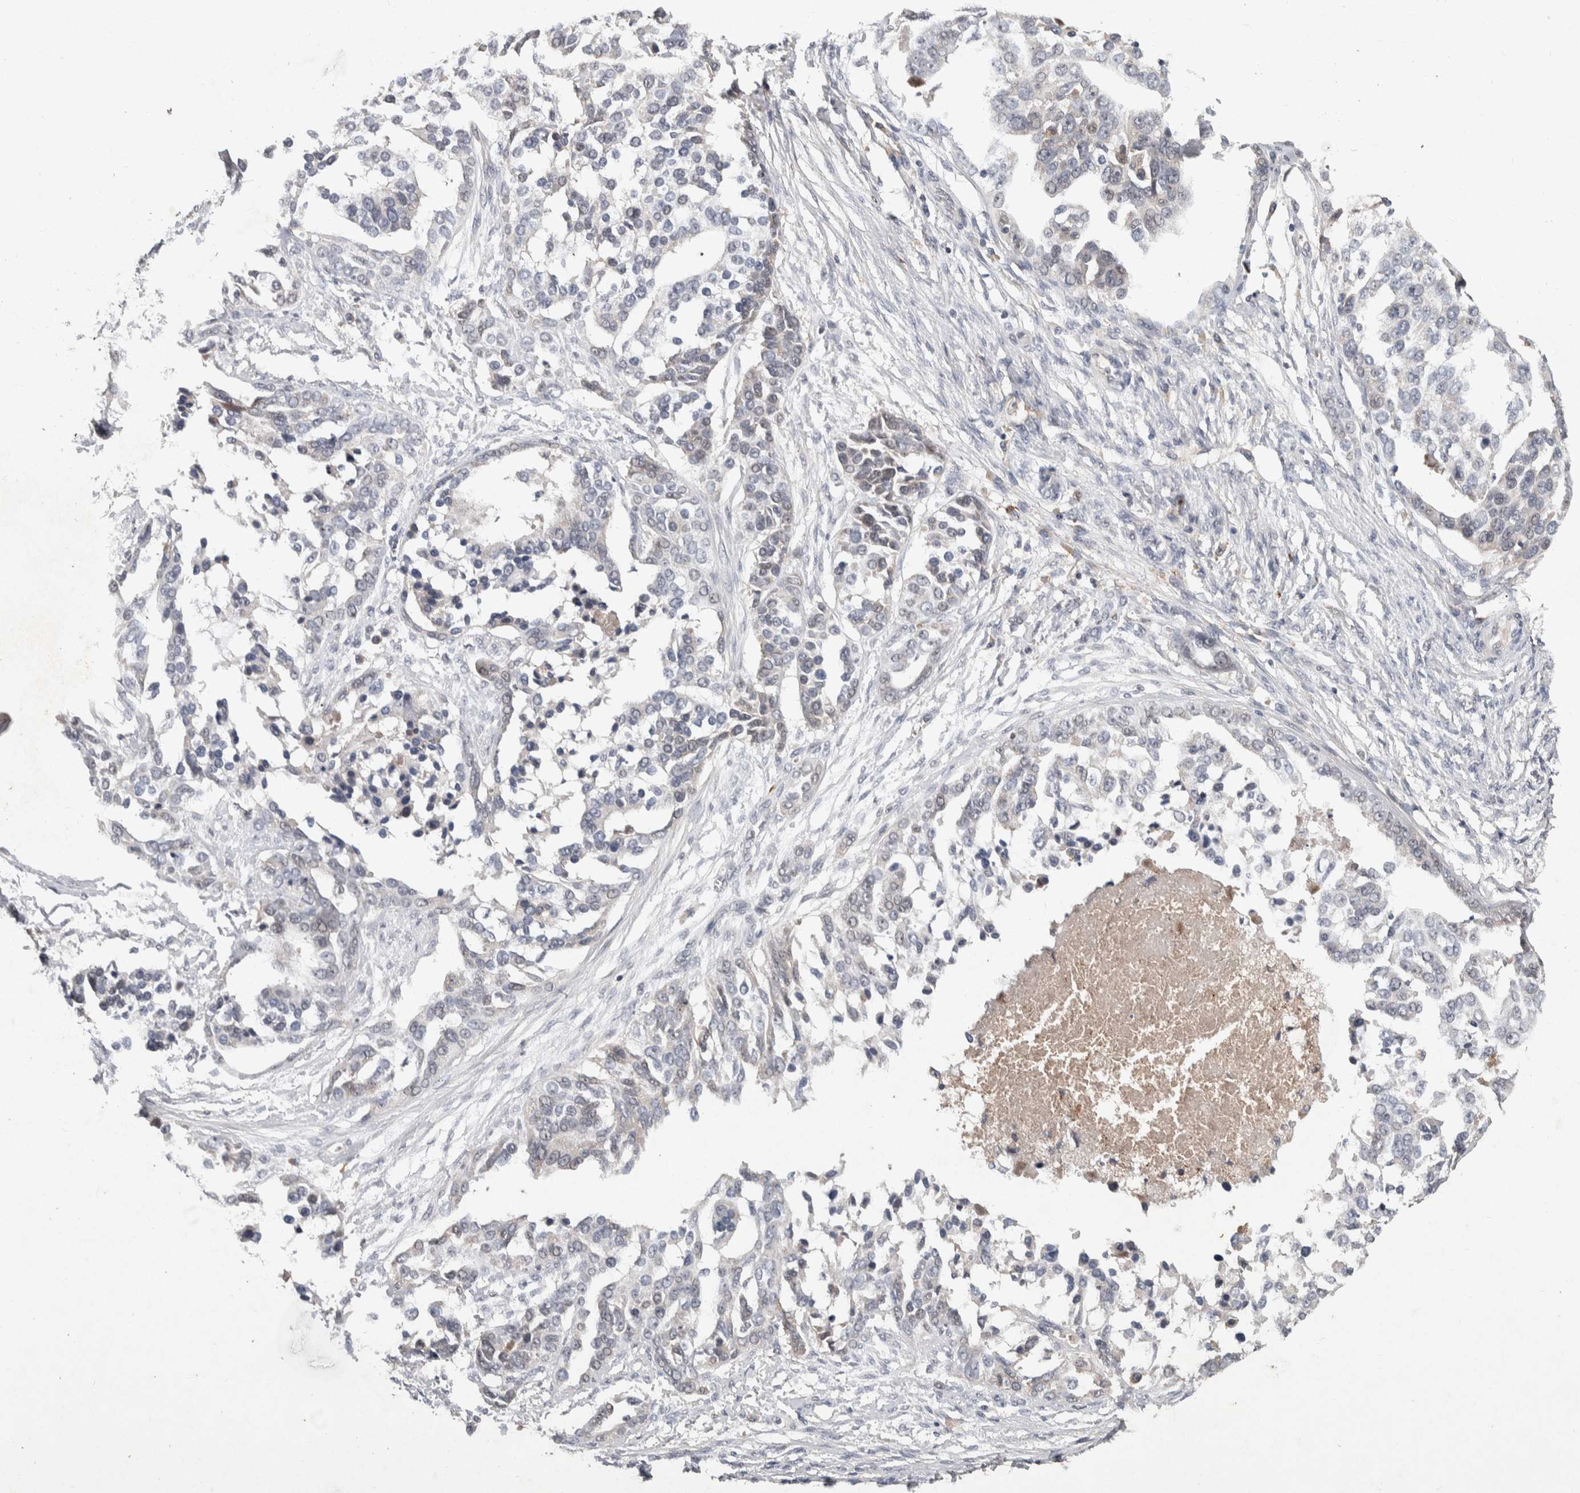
{"staining": {"intensity": "negative", "quantity": "none", "location": "none"}, "tissue": "ovarian cancer", "cell_type": "Tumor cells", "image_type": "cancer", "snomed": [{"axis": "morphology", "description": "Cystadenocarcinoma, serous, NOS"}, {"axis": "topography", "description": "Ovary"}], "caption": "IHC histopathology image of ovarian serous cystadenocarcinoma stained for a protein (brown), which demonstrates no expression in tumor cells. Nuclei are stained in blue.", "gene": "CHRM3", "patient": {"sex": "female", "age": 44}}